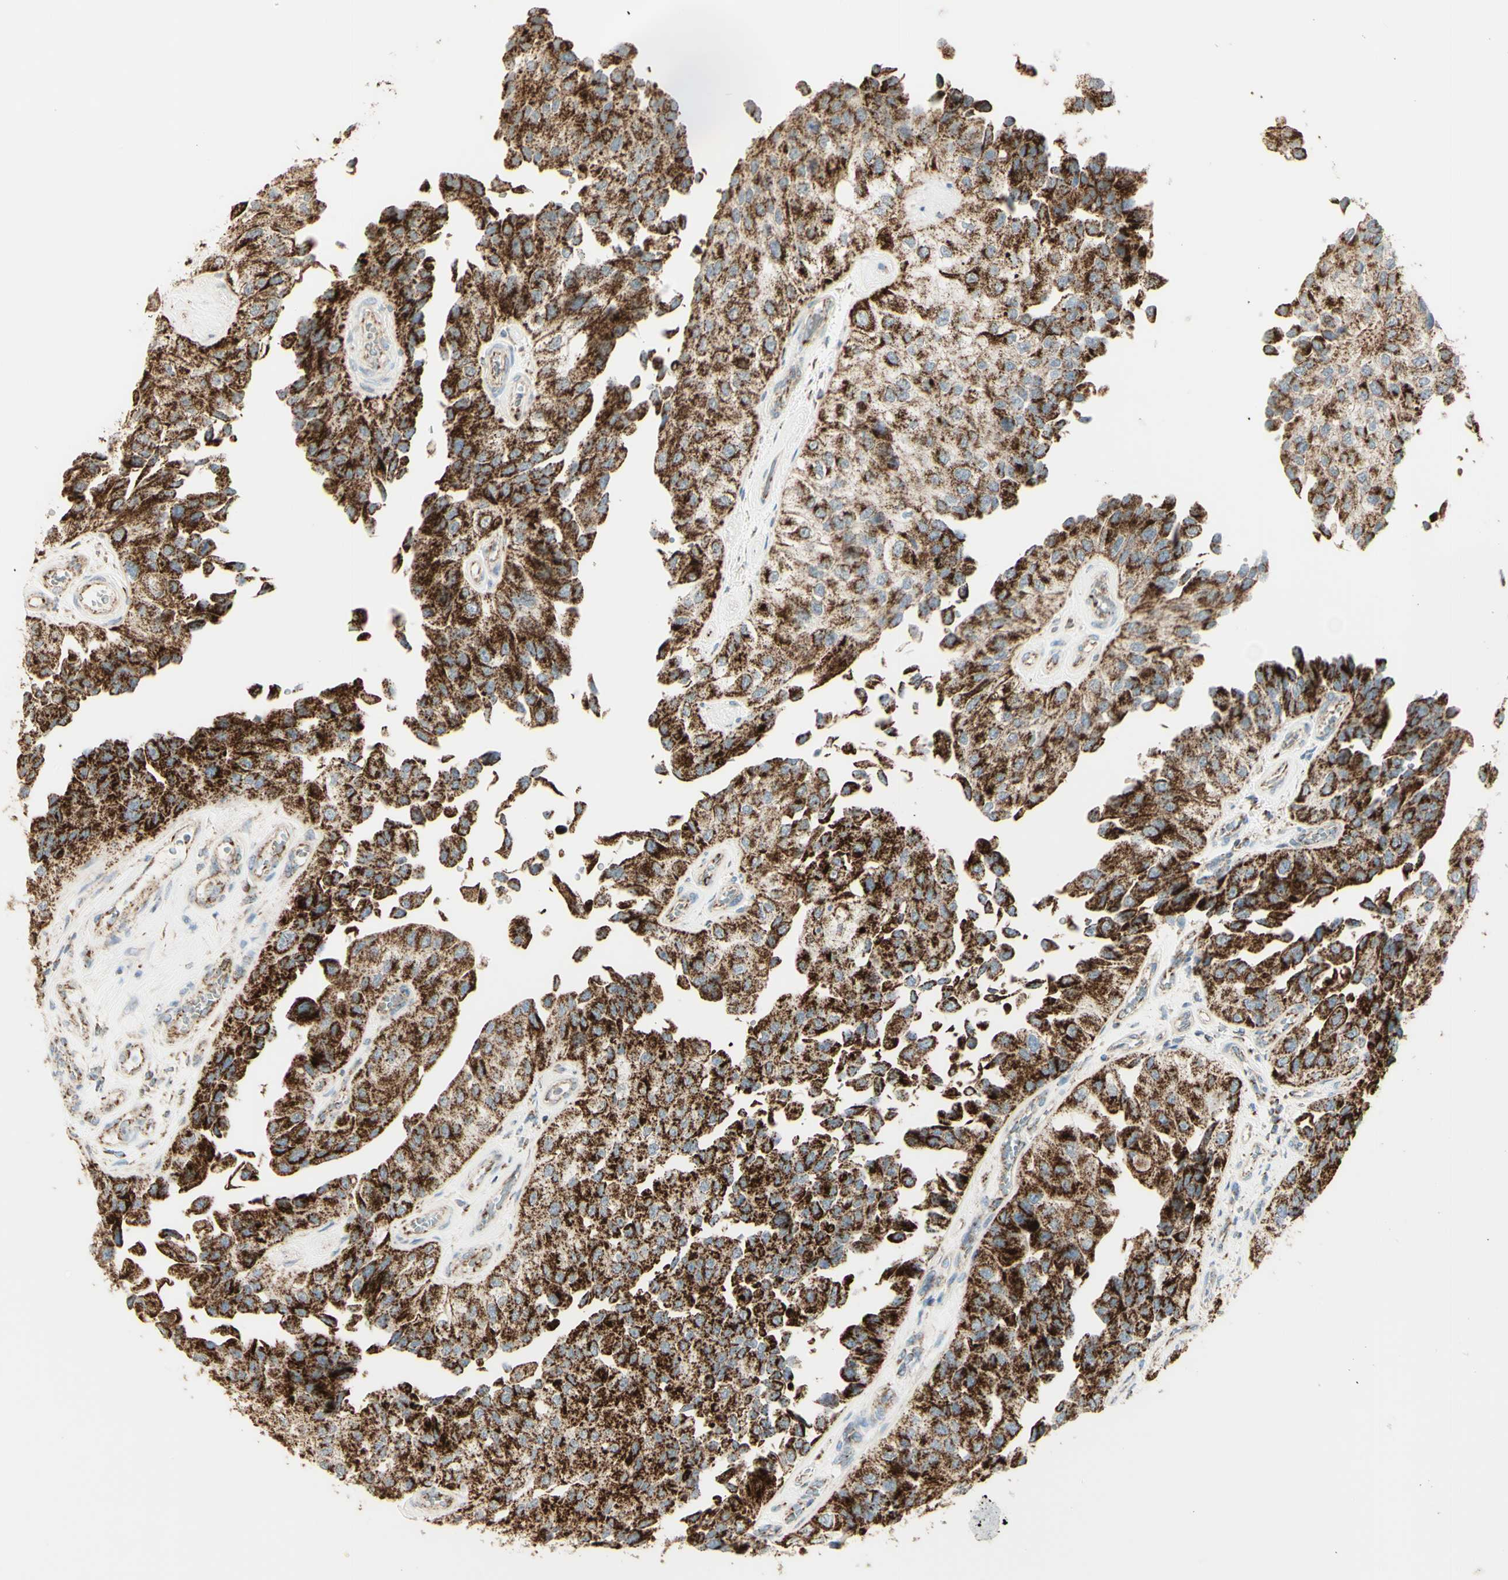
{"staining": {"intensity": "strong", "quantity": ">75%", "location": "cytoplasmic/membranous"}, "tissue": "urothelial cancer", "cell_type": "Tumor cells", "image_type": "cancer", "snomed": [{"axis": "morphology", "description": "Urothelial carcinoma, High grade"}, {"axis": "topography", "description": "Kidney"}, {"axis": "topography", "description": "Urinary bladder"}], "caption": "Approximately >75% of tumor cells in urothelial cancer reveal strong cytoplasmic/membranous protein expression as visualized by brown immunohistochemical staining.", "gene": "LETM1", "patient": {"sex": "male", "age": 77}}